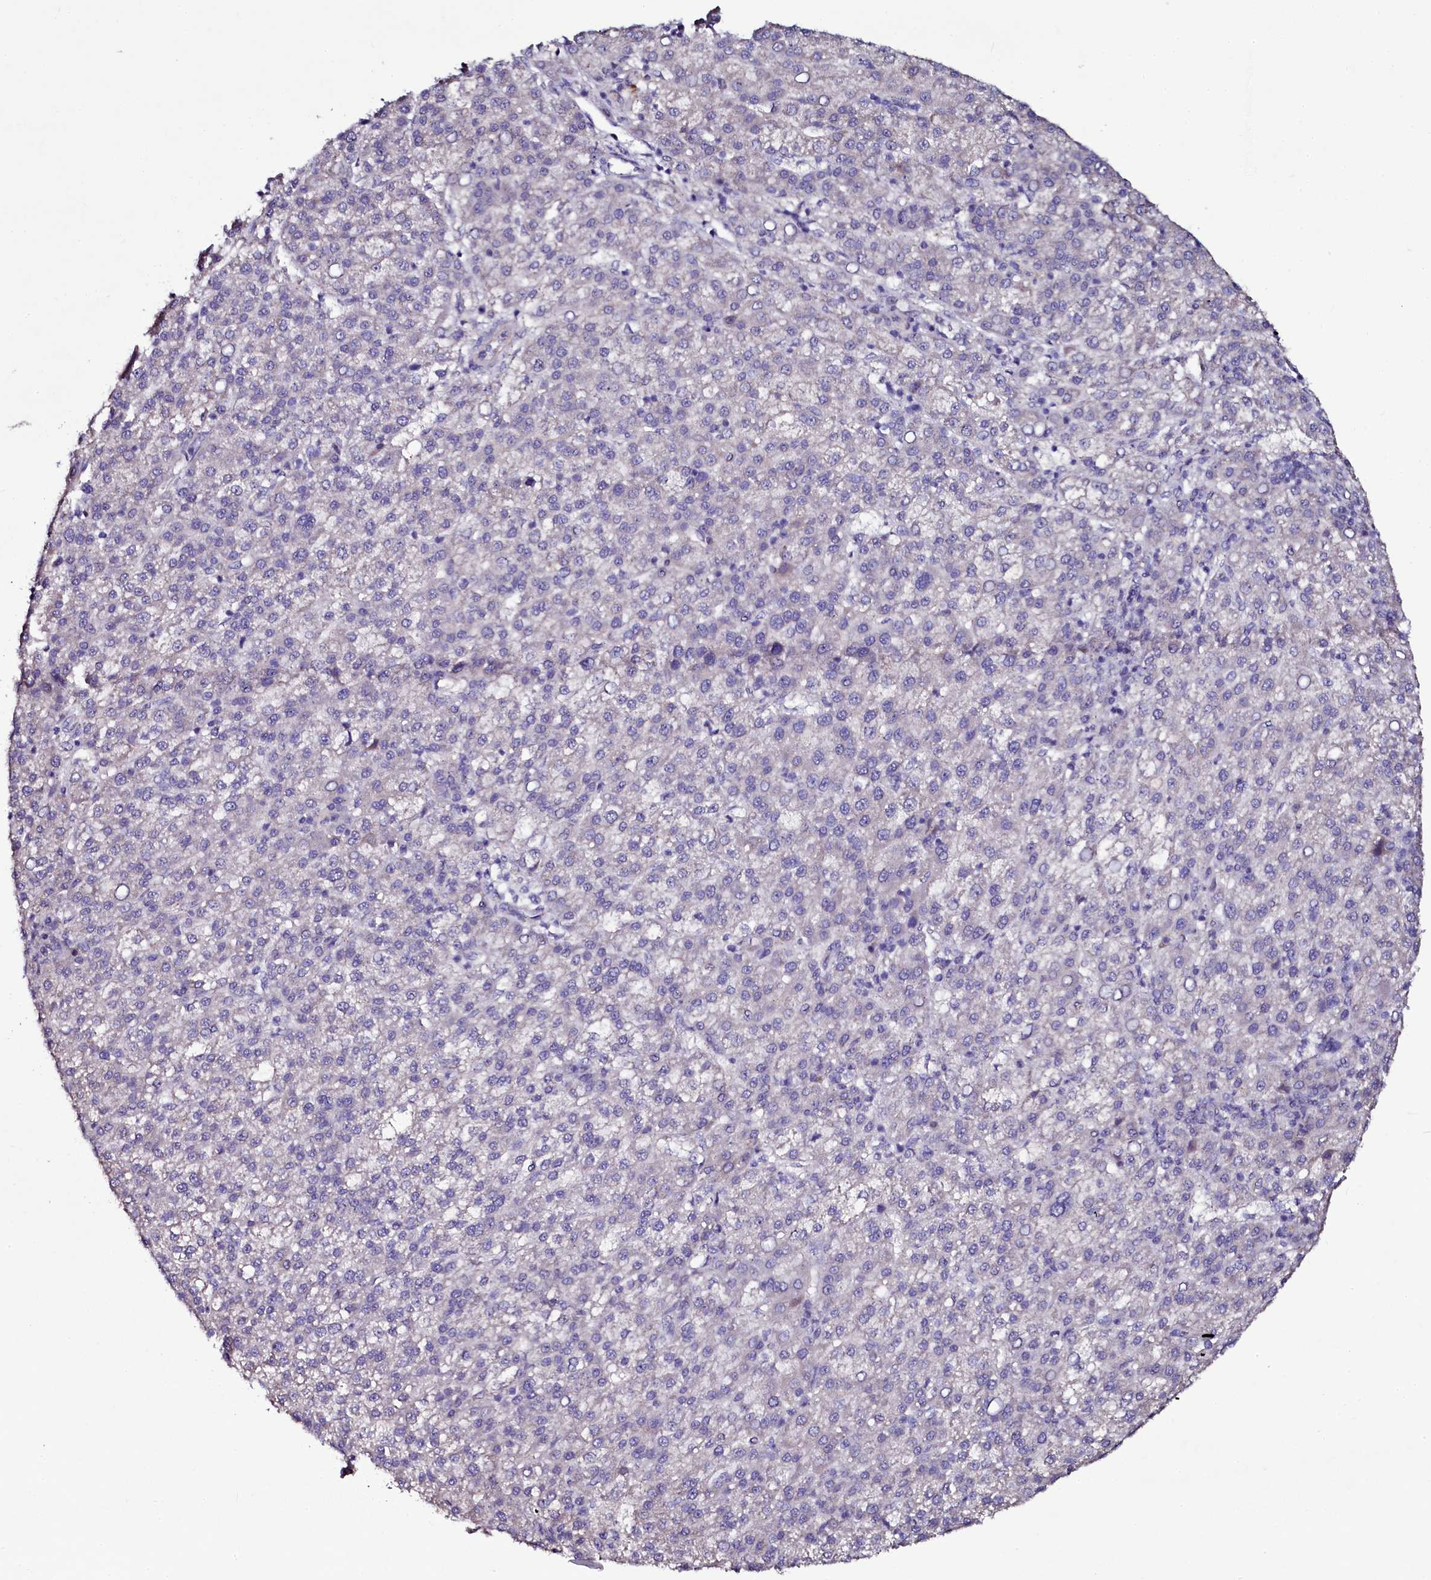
{"staining": {"intensity": "weak", "quantity": "<25%", "location": "cytoplasmic/membranous"}, "tissue": "liver cancer", "cell_type": "Tumor cells", "image_type": "cancer", "snomed": [{"axis": "morphology", "description": "Carcinoma, Hepatocellular, NOS"}, {"axis": "topography", "description": "Liver"}], "caption": "Liver cancer (hepatocellular carcinoma) stained for a protein using IHC exhibits no staining tumor cells.", "gene": "USPL1", "patient": {"sex": "female", "age": 58}}